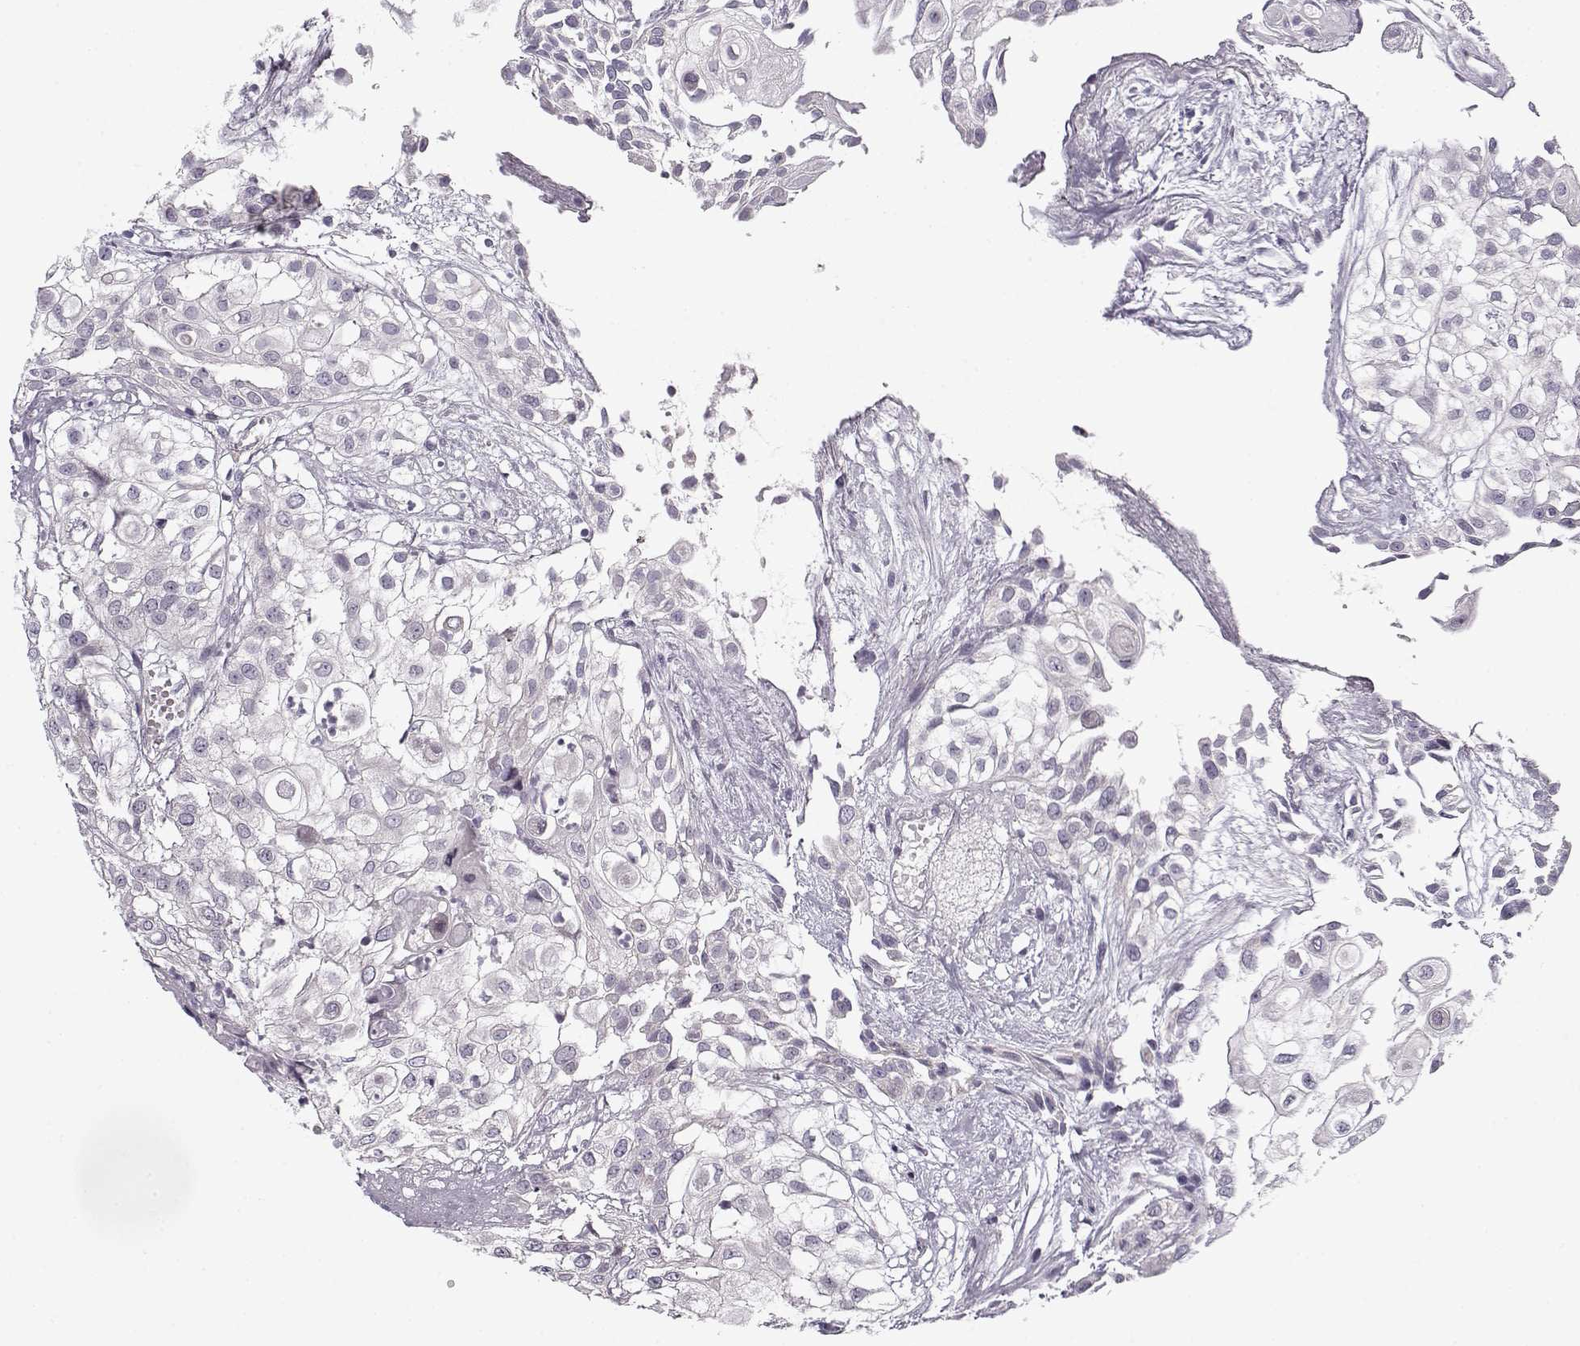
{"staining": {"intensity": "negative", "quantity": "none", "location": "none"}, "tissue": "urothelial cancer", "cell_type": "Tumor cells", "image_type": "cancer", "snomed": [{"axis": "morphology", "description": "Urothelial carcinoma, High grade"}, {"axis": "topography", "description": "Urinary bladder"}], "caption": "The image reveals no staining of tumor cells in urothelial carcinoma (high-grade).", "gene": "PNMT", "patient": {"sex": "female", "age": 79}}